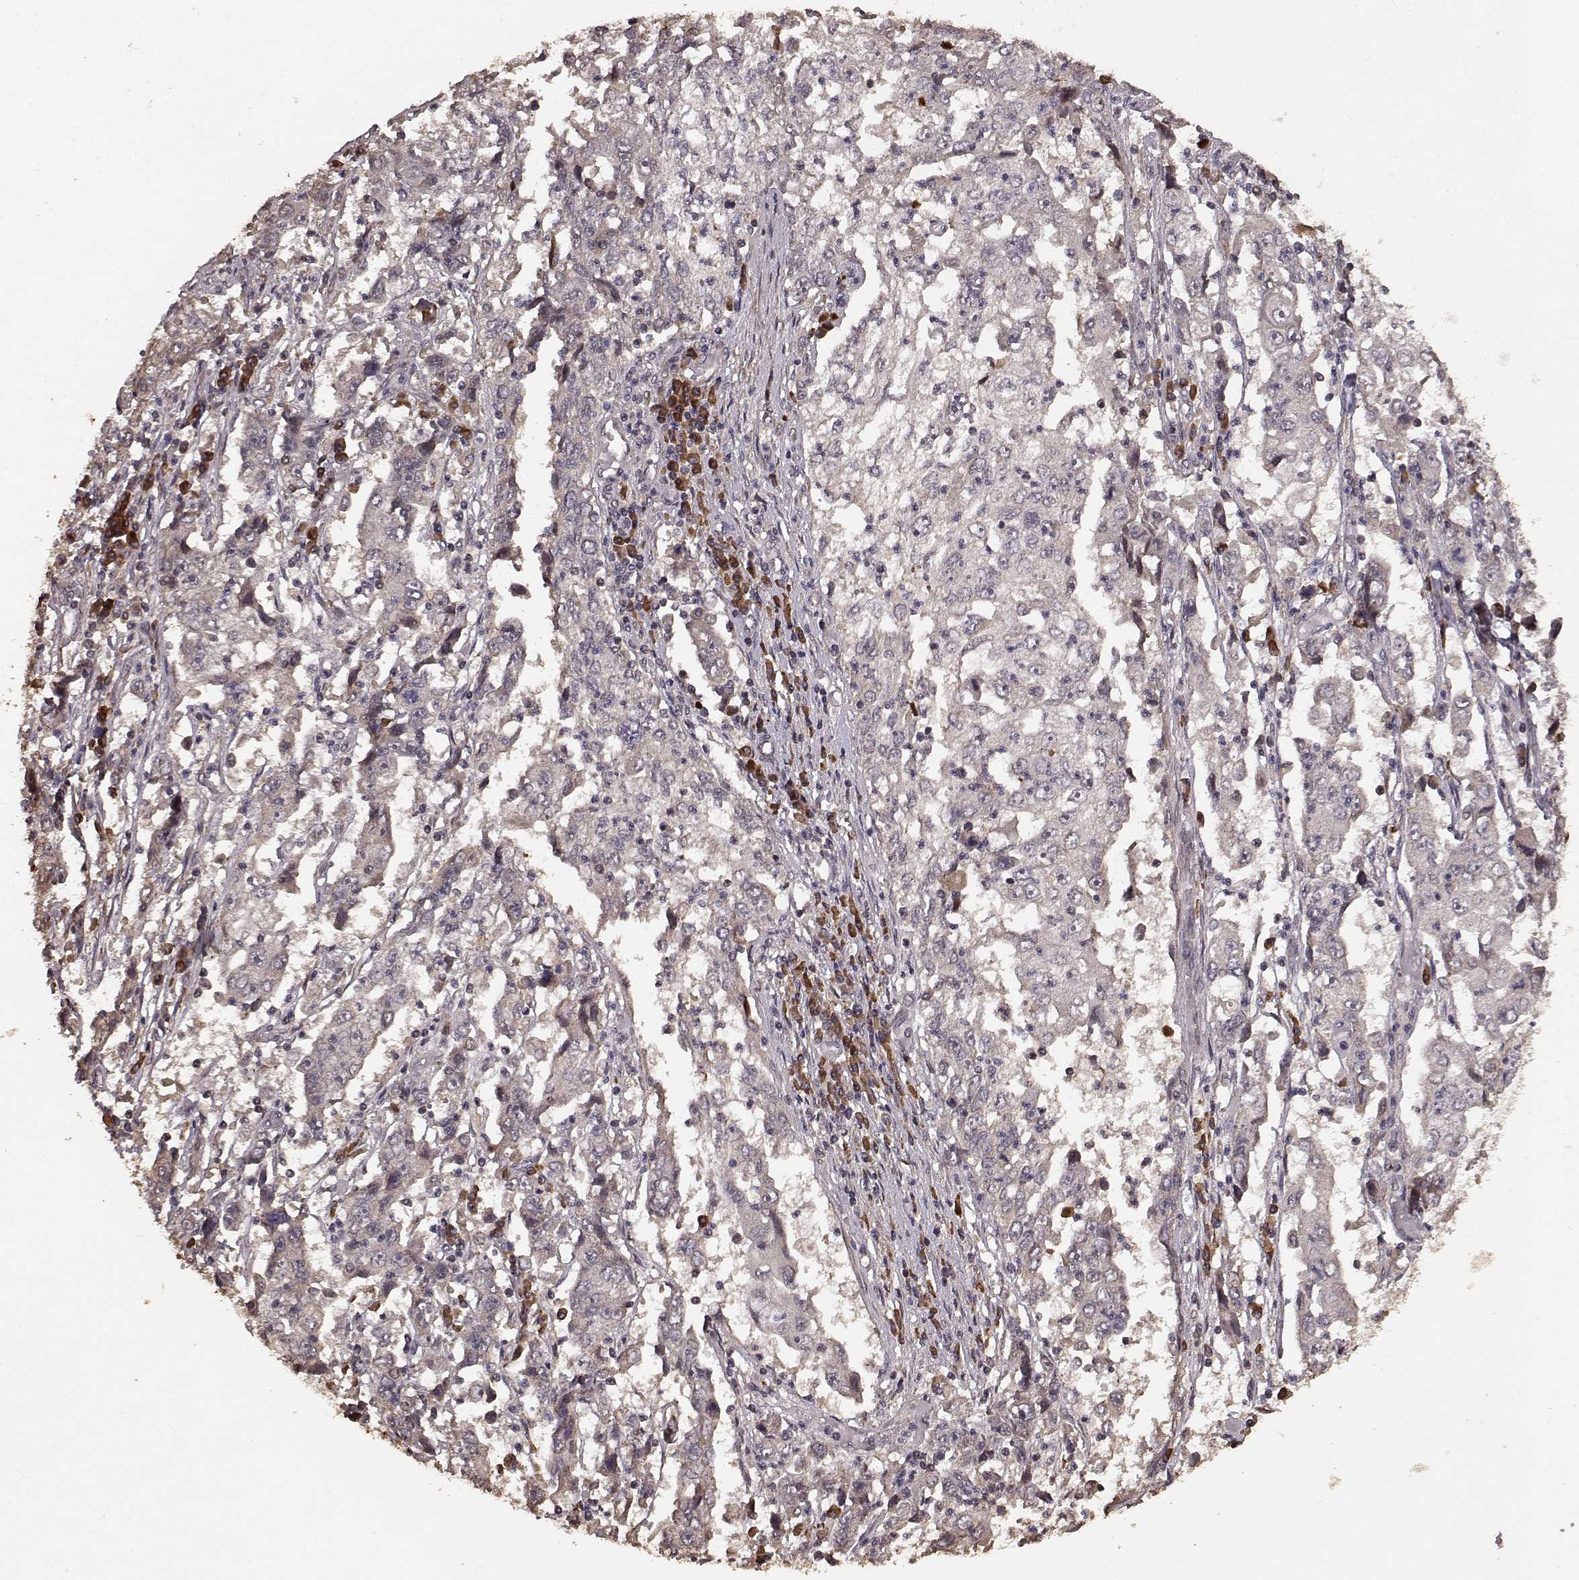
{"staining": {"intensity": "negative", "quantity": "none", "location": "none"}, "tissue": "cervical cancer", "cell_type": "Tumor cells", "image_type": "cancer", "snomed": [{"axis": "morphology", "description": "Squamous cell carcinoma, NOS"}, {"axis": "topography", "description": "Cervix"}], "caption": "Immunohistochemistry photomicrograph of human cervical squamous cell carcinoma stained for a protein (brown), which exhibits no expression in tumor cells.", "gene": "USP15", "patient": {"sex": "female", "age": 36}}